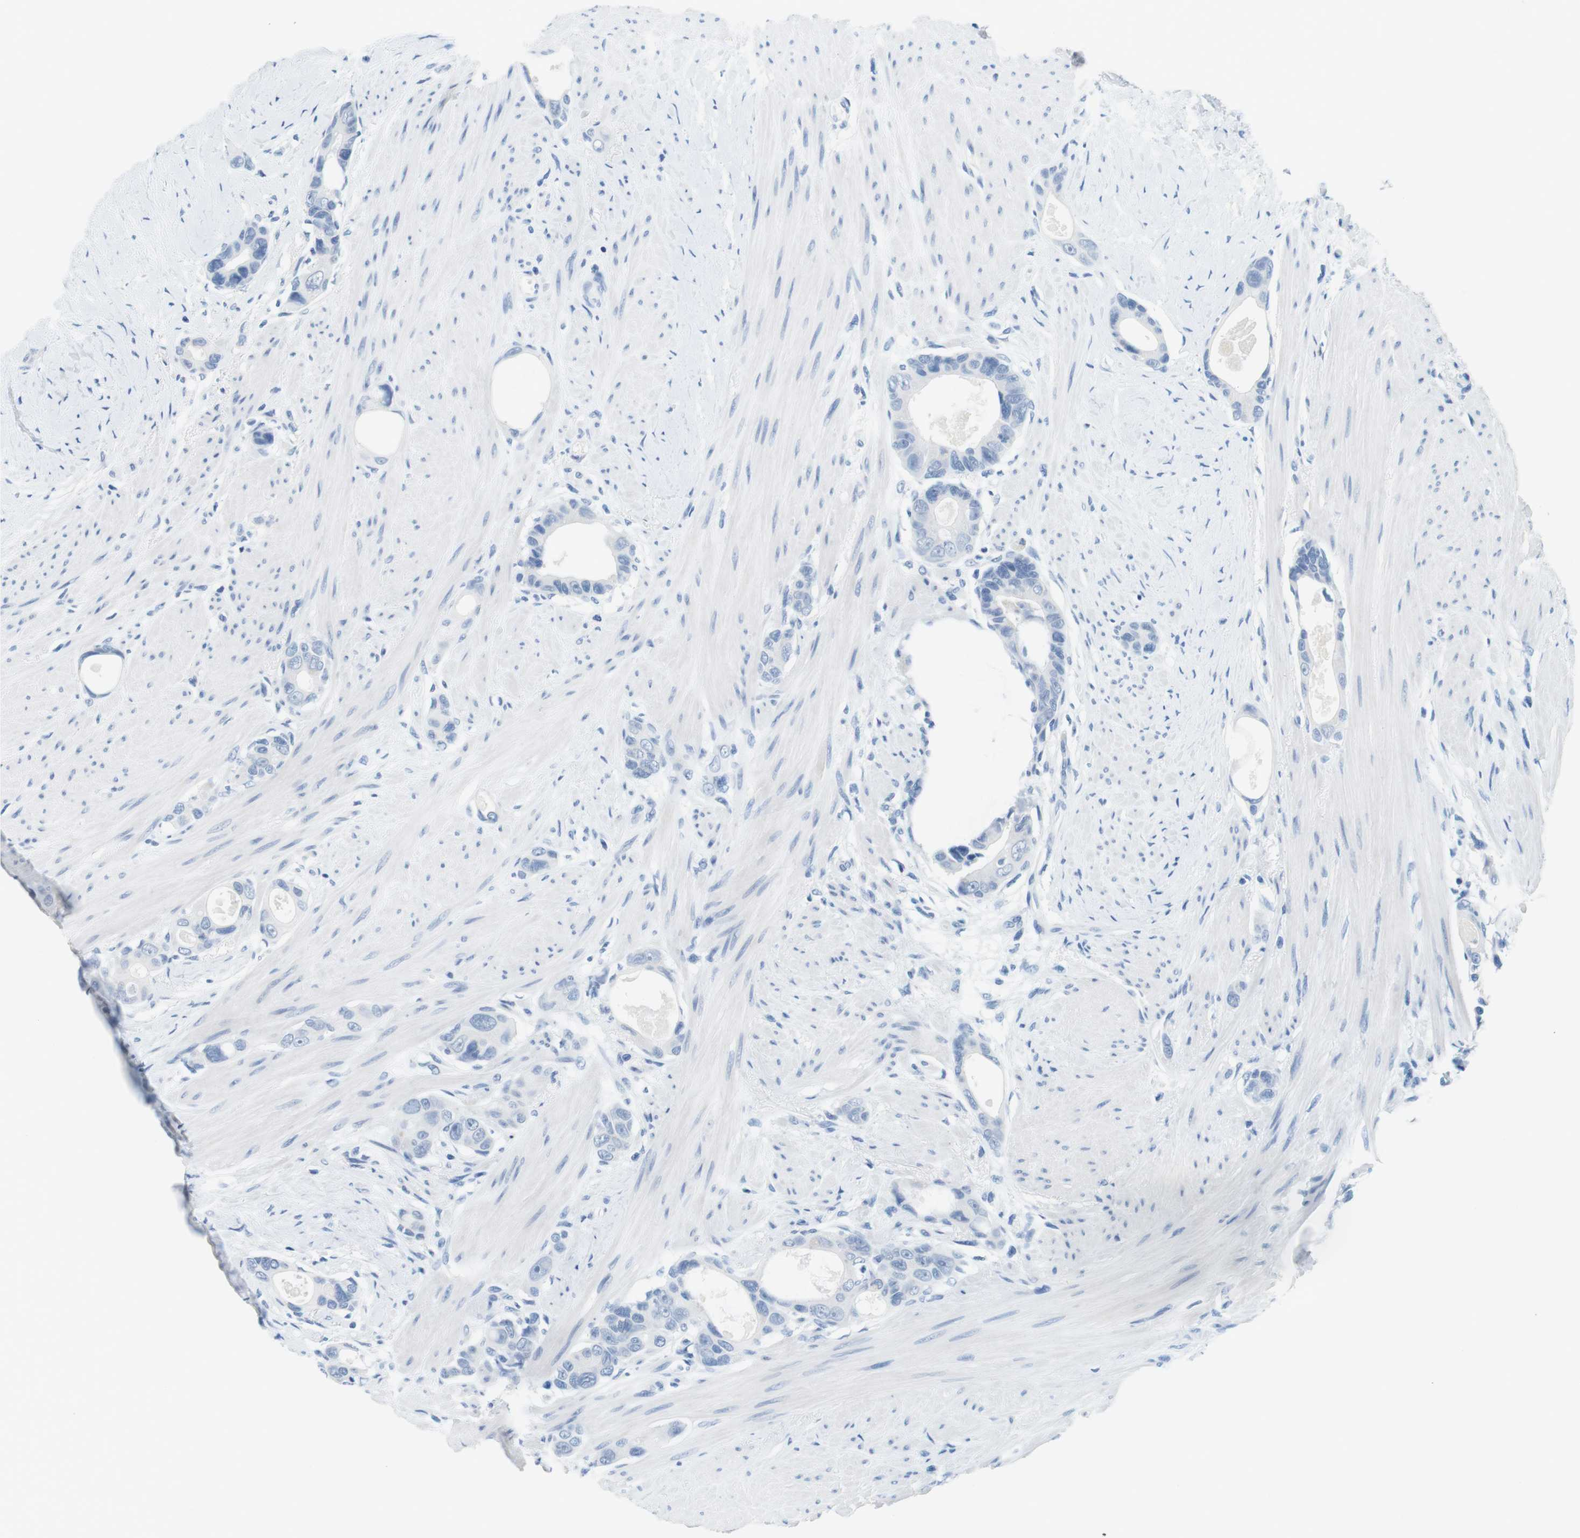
{"staining": {"intensity": "negative", "quantity": "none", "location": "none"}, "tissue": "colorectal cancer", "cell_type": "Tumor cells", "image_type": "cancer", "snomed": [{"axis": "morphology", "description": "Adenocarcinoma, NOS"}, {"axis": "topography", "description": "Rectum"}], "caption": "IHC micrograph of neoplastic tissue: human adenocarcinoma (colorectal) stained with DAB (3,3'-diaminobenzidine) reveals no significant protein positivity in tumor cells.", "gene": "CYP2C9", "patient": {"sex": "male", "age": 51}}